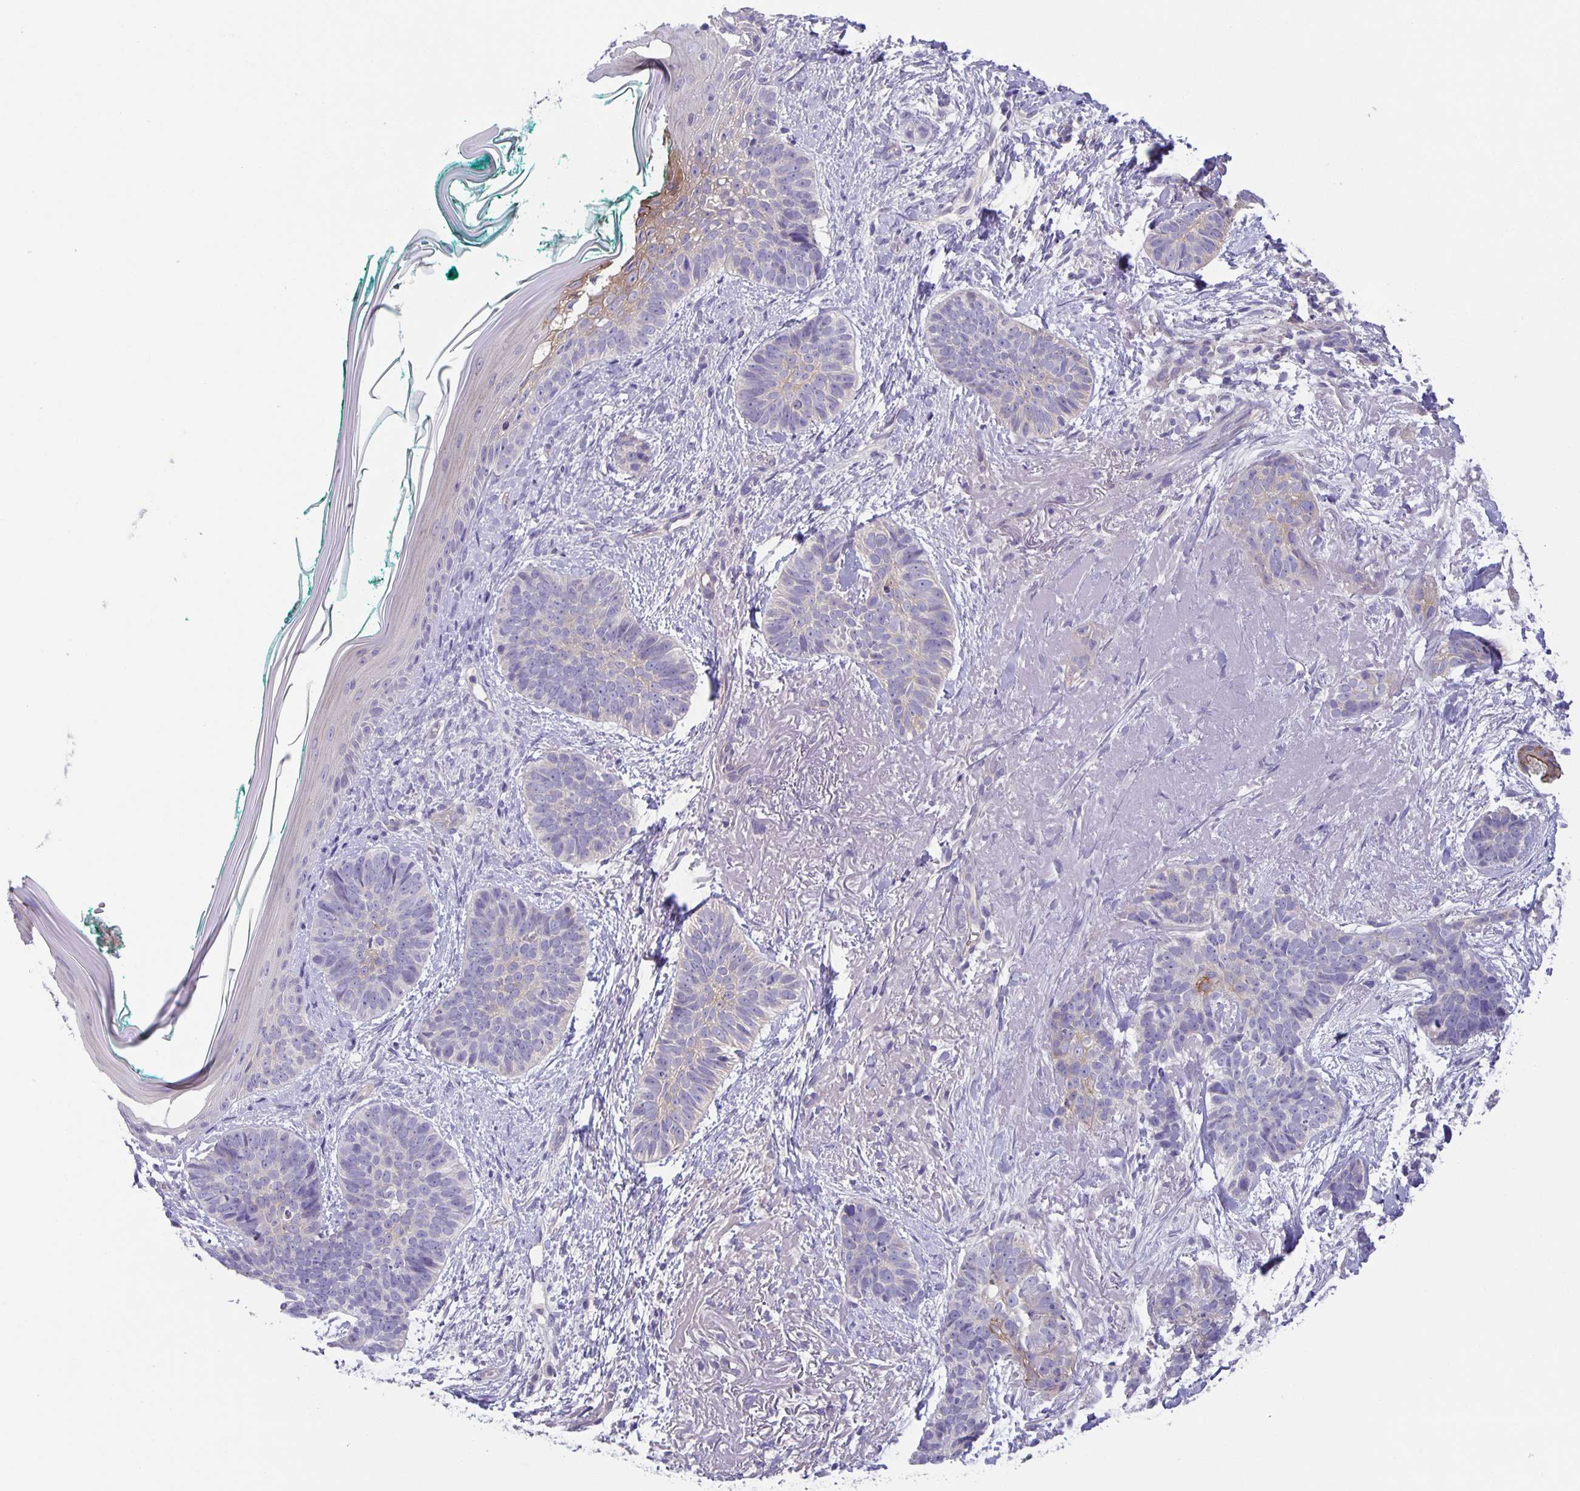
{"staining": {"intensity": "negative", "quantity": "none", "location": "none"}, "tissue": "skin cancer", "cell_type": "Tumor cells", "image_type": "cancer", "snomed": [{"axis": "morphology", "description": "Basal cell carcinoma"}, {"axis": "topography", "description": "Skin"}, {"axis": "topography", "description": "Skin of face"}, {"axis": "topography", "description": "Skin of nose"}], "caption": "DAB immunohistochemical staining of skin basal cell carcinoma demonstrates no significant positivity in tumor cells. Brightfield microscopy of immunohistochemistry (IHC) stained with DAB (3,3'-diaminobenzidine) (brown) and hematoxylin (blue), captured at high magnification.", "gene": "PTPN3", "patient": {"sex": "female", "age": 86}}